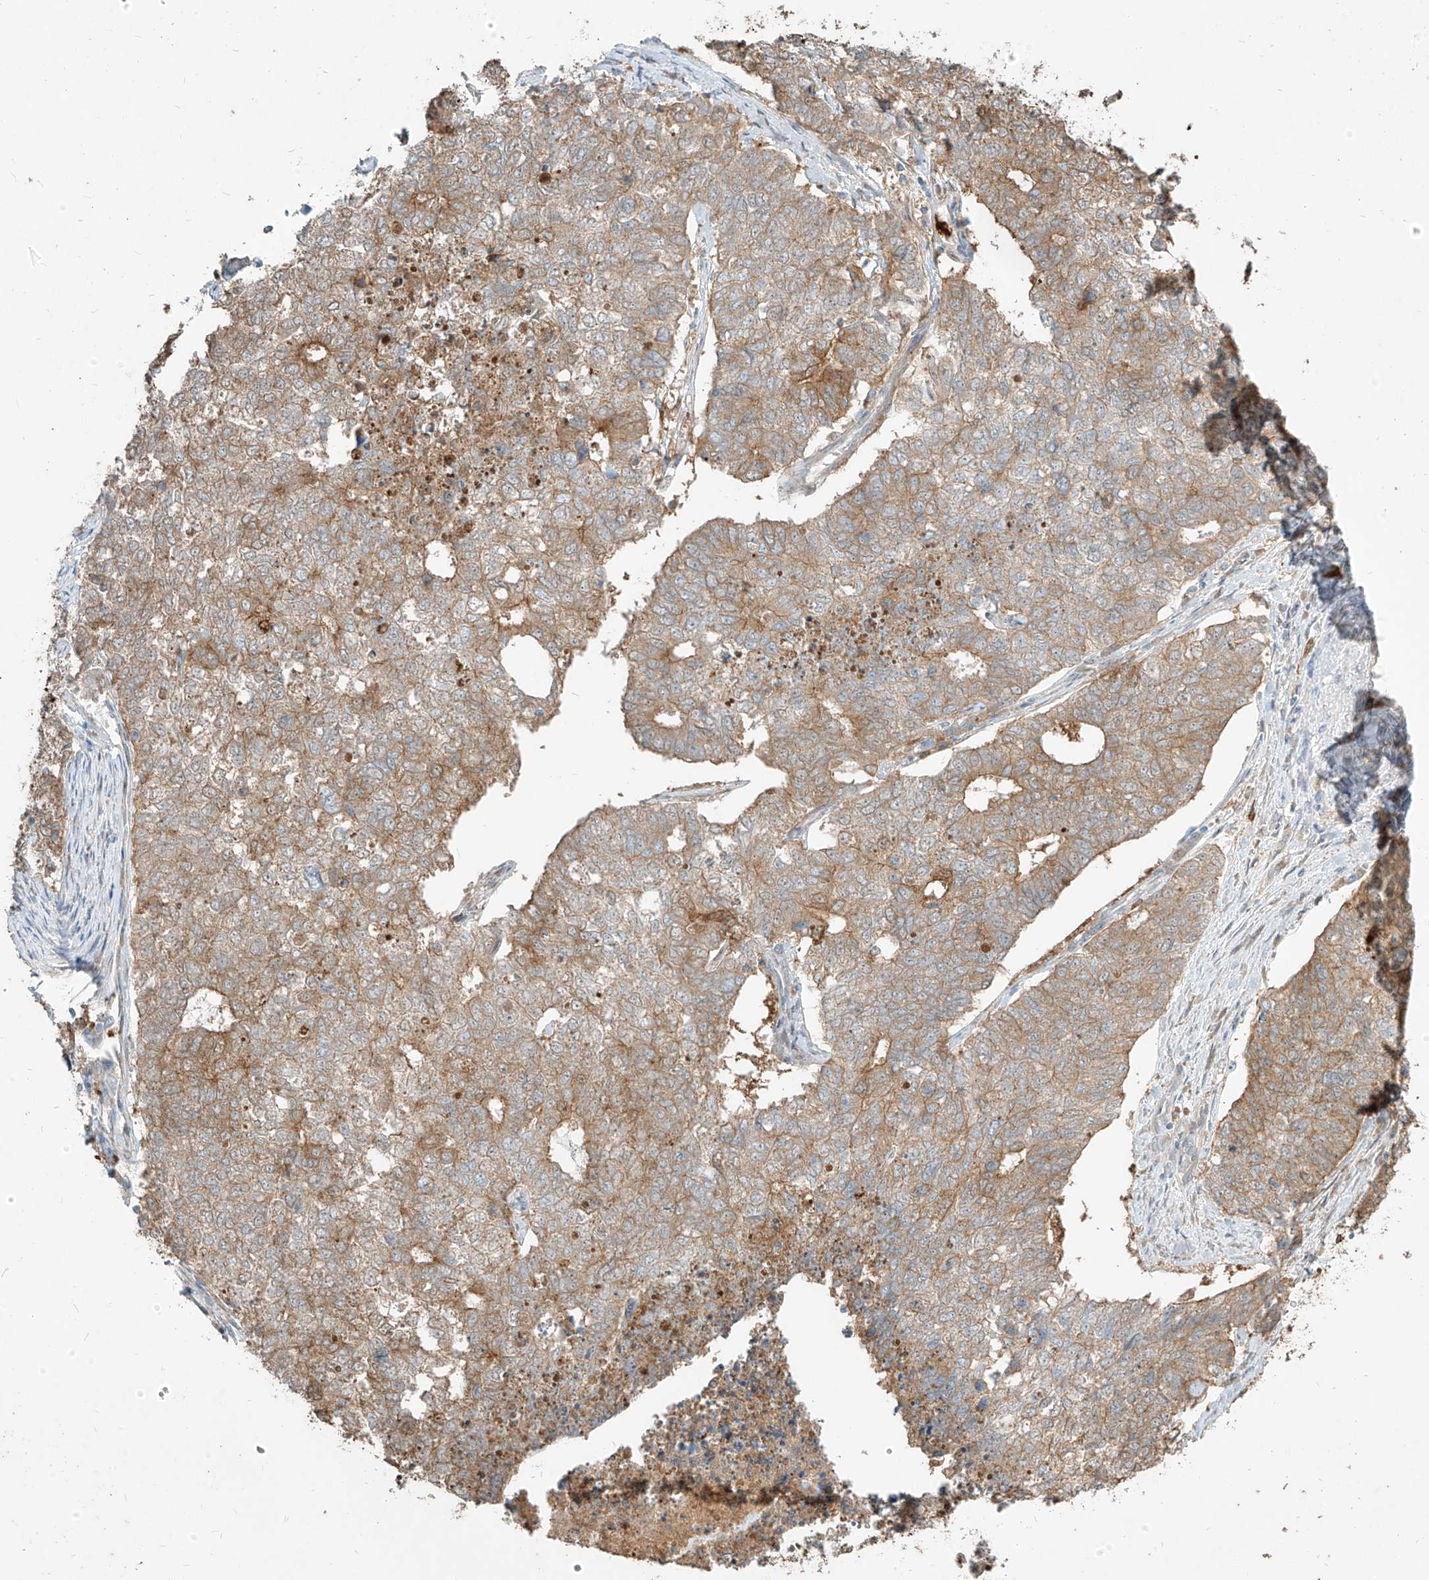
{"staining": {"intensity": "moderate", "quantity": "25%-75%", "location": "cytoplasmic/membranous"}, "tissue": "cervical cancer", "cell_type": "Tumor cells", "image_type": "cancer", "snomed": [{"axis": "morphology", "description": "Squamous cell carcinoma, NOS"}, {"axis": "topography", "description": "Cervix"}], "caption": "A brown stain shows moderate cytoplasmic/membranous staining of a protein in human cervical cancer tumor cells.", "gene": "PGD", "patient": {"sex": "female", "age": 63}}